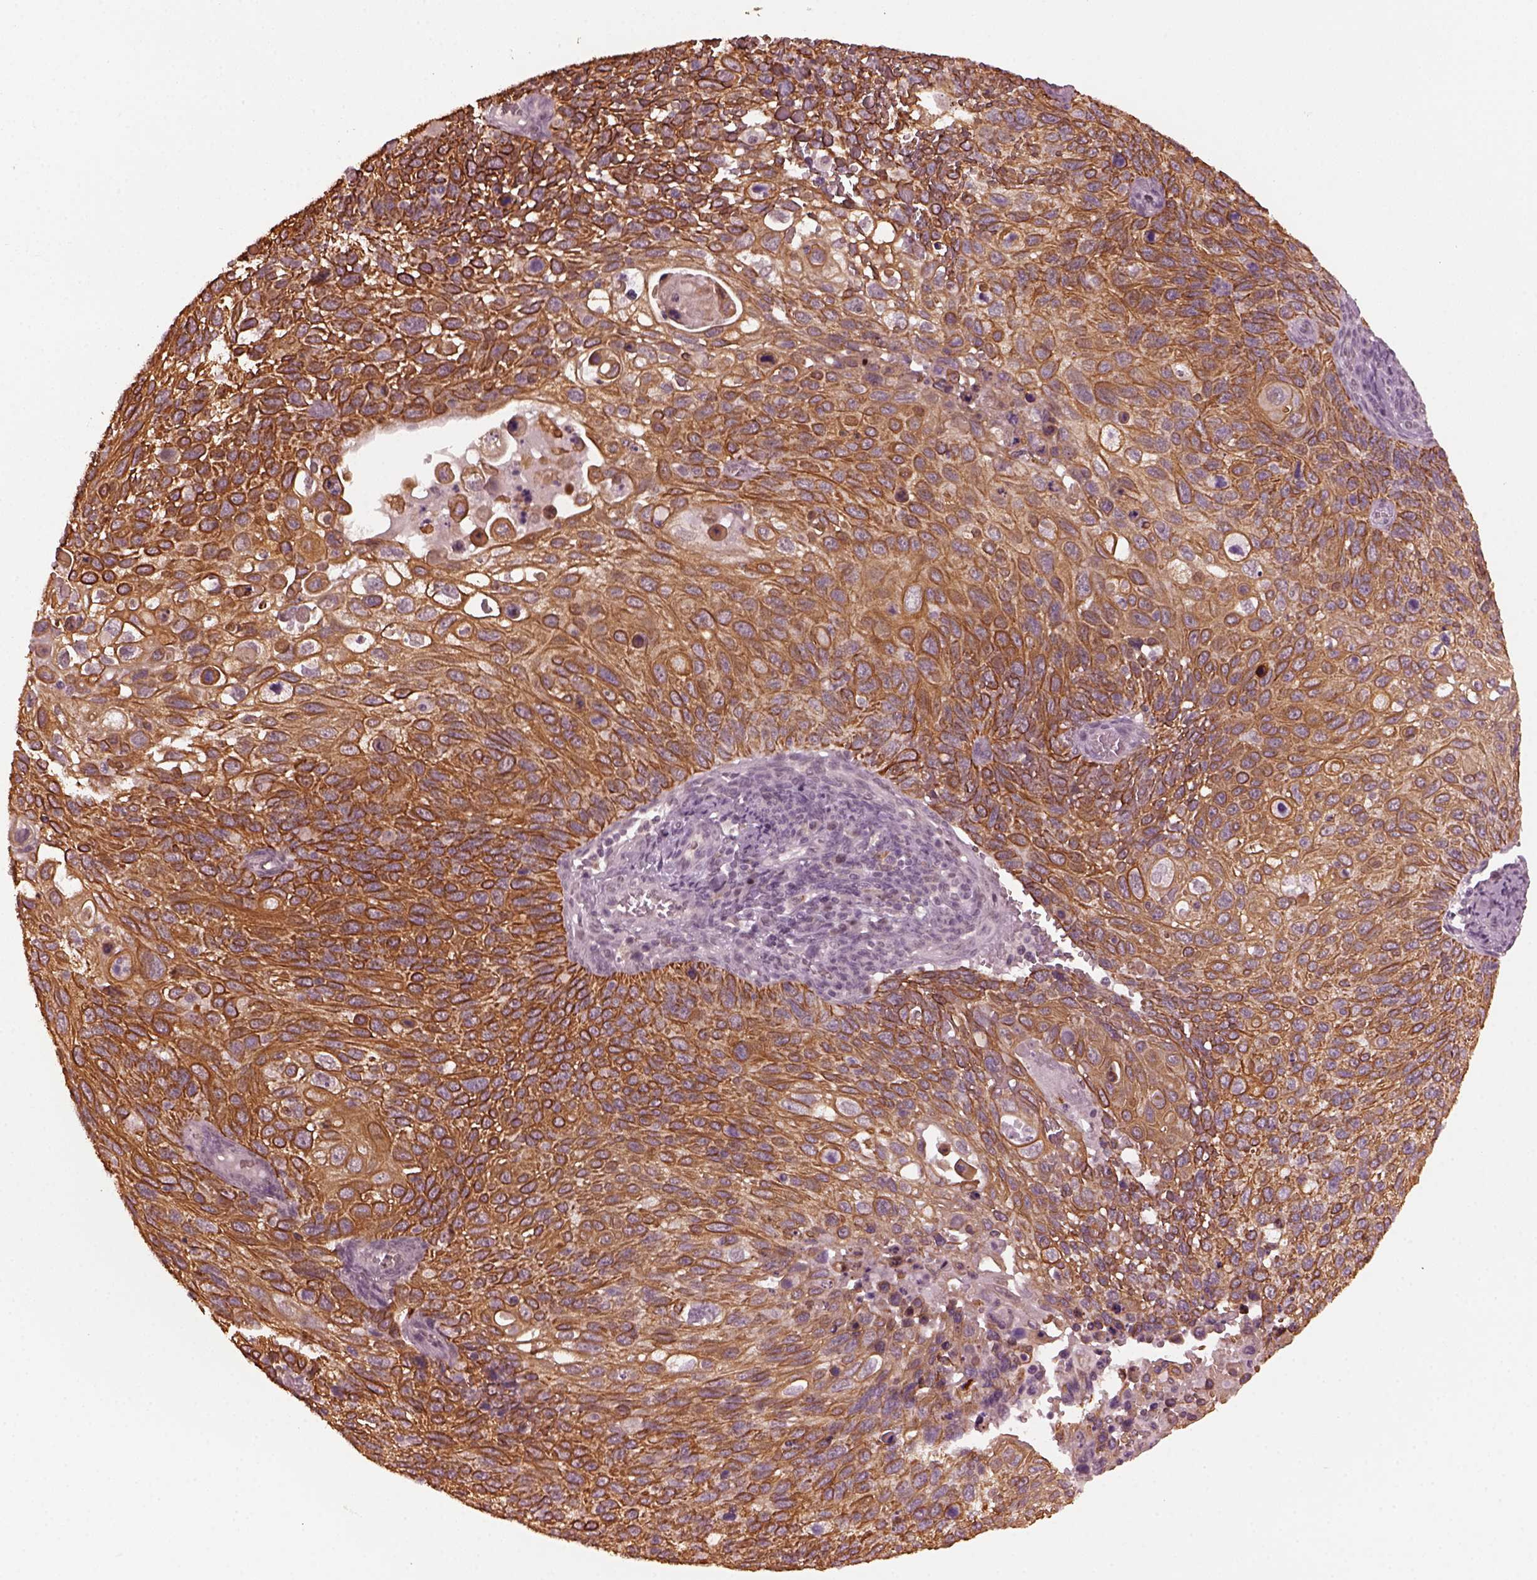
{"staining": {"intensity": "strong", "quantity": ">75%", "location": "cytoplasmic/membranous"}, "tissue": "cervical cancer", "cell_type": "Tumor cells", "image_type": "cancer", "snomed": [{"axis": "morphology", "description": "Squamous cell carcinoma, NOS"}, {"axis": "topography", "description": "Cervix"}], "caption": "Protein expression analysis of cervical squamous cell carcinoma reveals strong cytoplasmic/membranous positivity in approximately >75% of tumor cells.", "gene": "KRT79", "patient": {"sex": "female", "age": 70}}